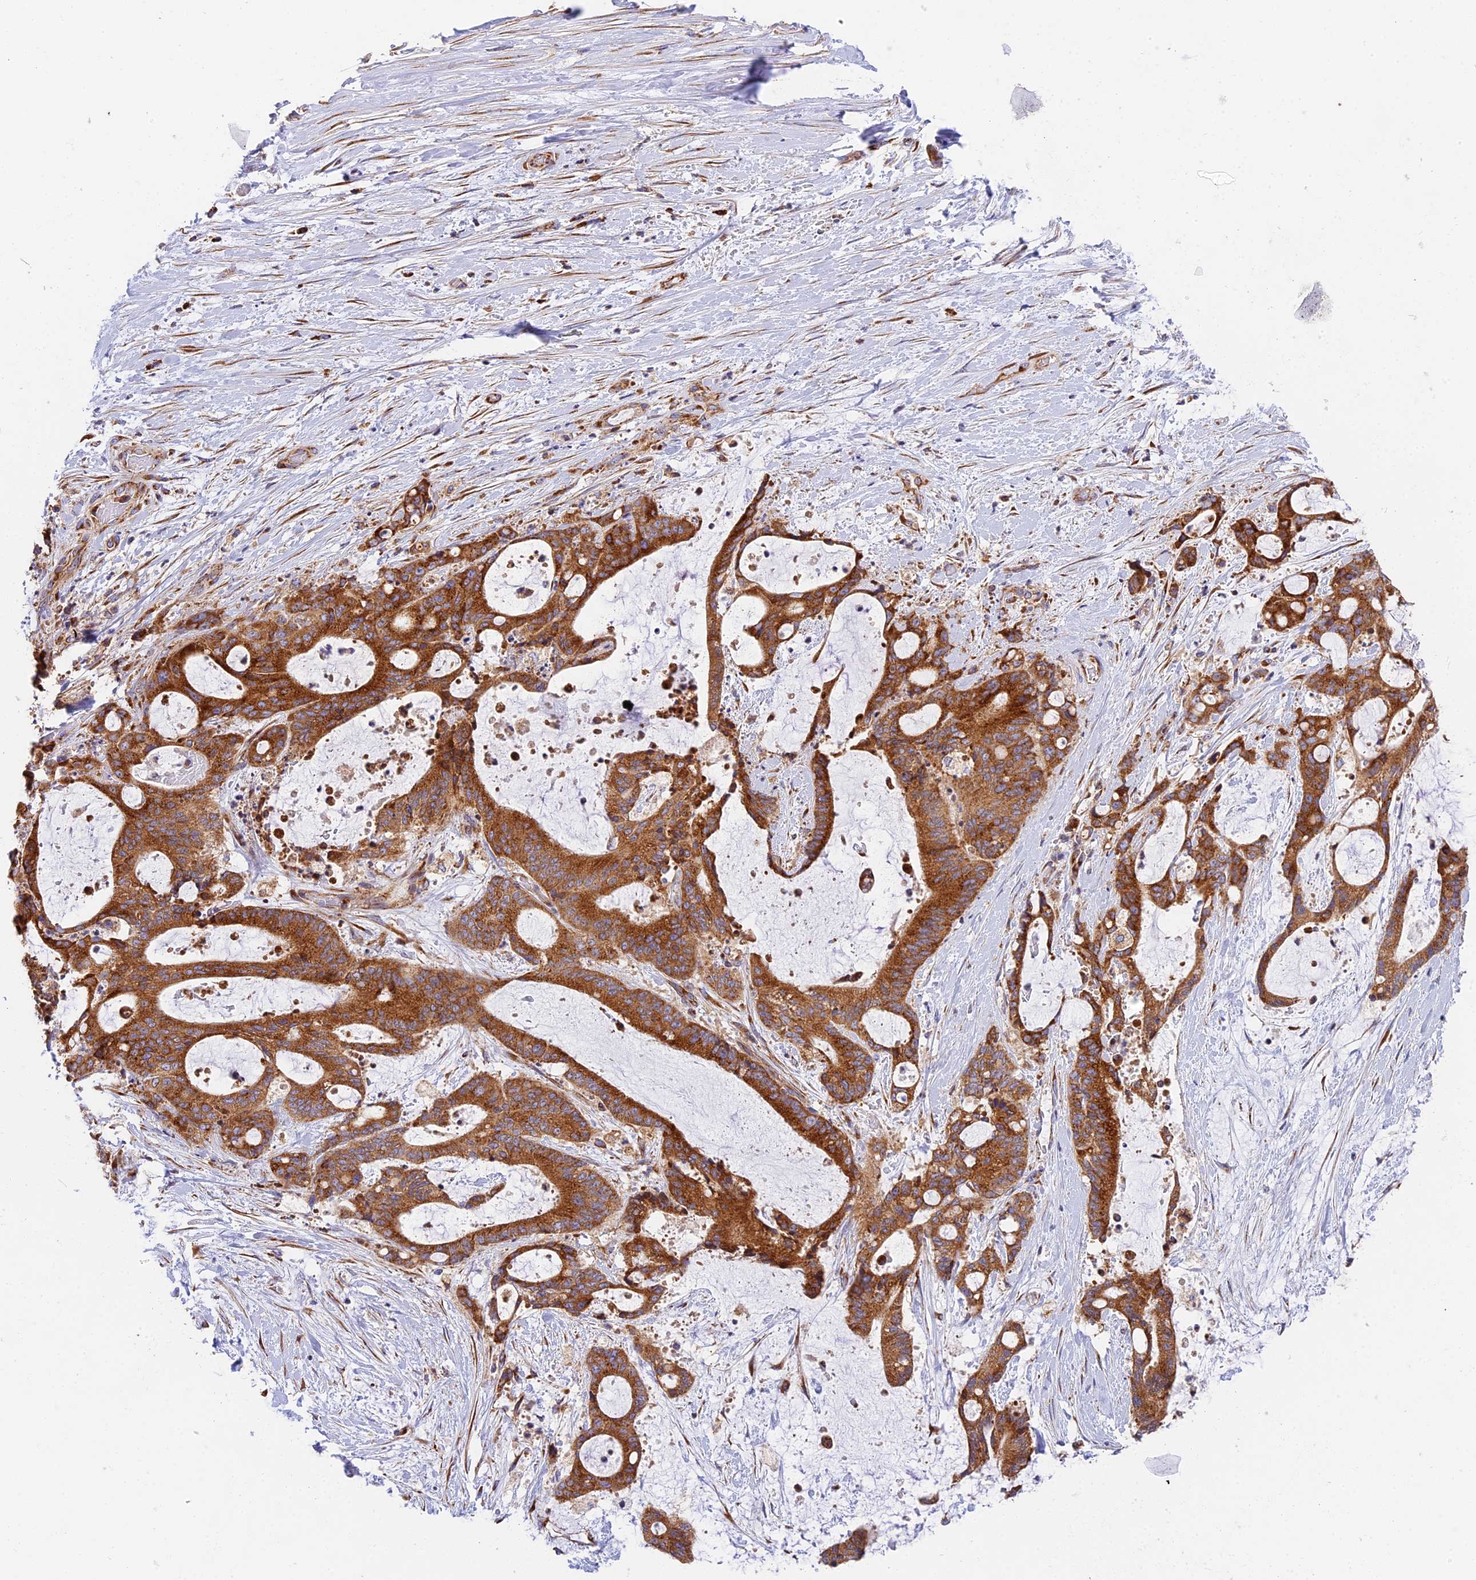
{"staining": {"intensity": "strong", "quantity": ">75%", "location": "cytoplasmic/membranous"}, "tissue": "liver cancer", "cell_type": "Tumor cells", "image_type": "cancer", "snomed": [{"axis": "morphology", "description": "Normal tissue, NOS"}, {"axis": "morphology", "description": "Cholangiocarcinoma"}, {"axis": "topography", "description": "Liver"}, {"axis": "topography", "description": "Peripheral nerve tissue"}], "caption": "Immunohistochemistry (DAB (3,3'-diaminobenzidine)) staining of liver cholangiocarcinoma reveals strong cytoplasmic/membranous protein positivity in about >75% of tumor cells. The staining is performed using DAB brown chromogen to label protein expression. The nuclei are counter-stained blue using hematoxylin.", "gene": "MRAS", "patient": {"sex": "female", "age": 73}}